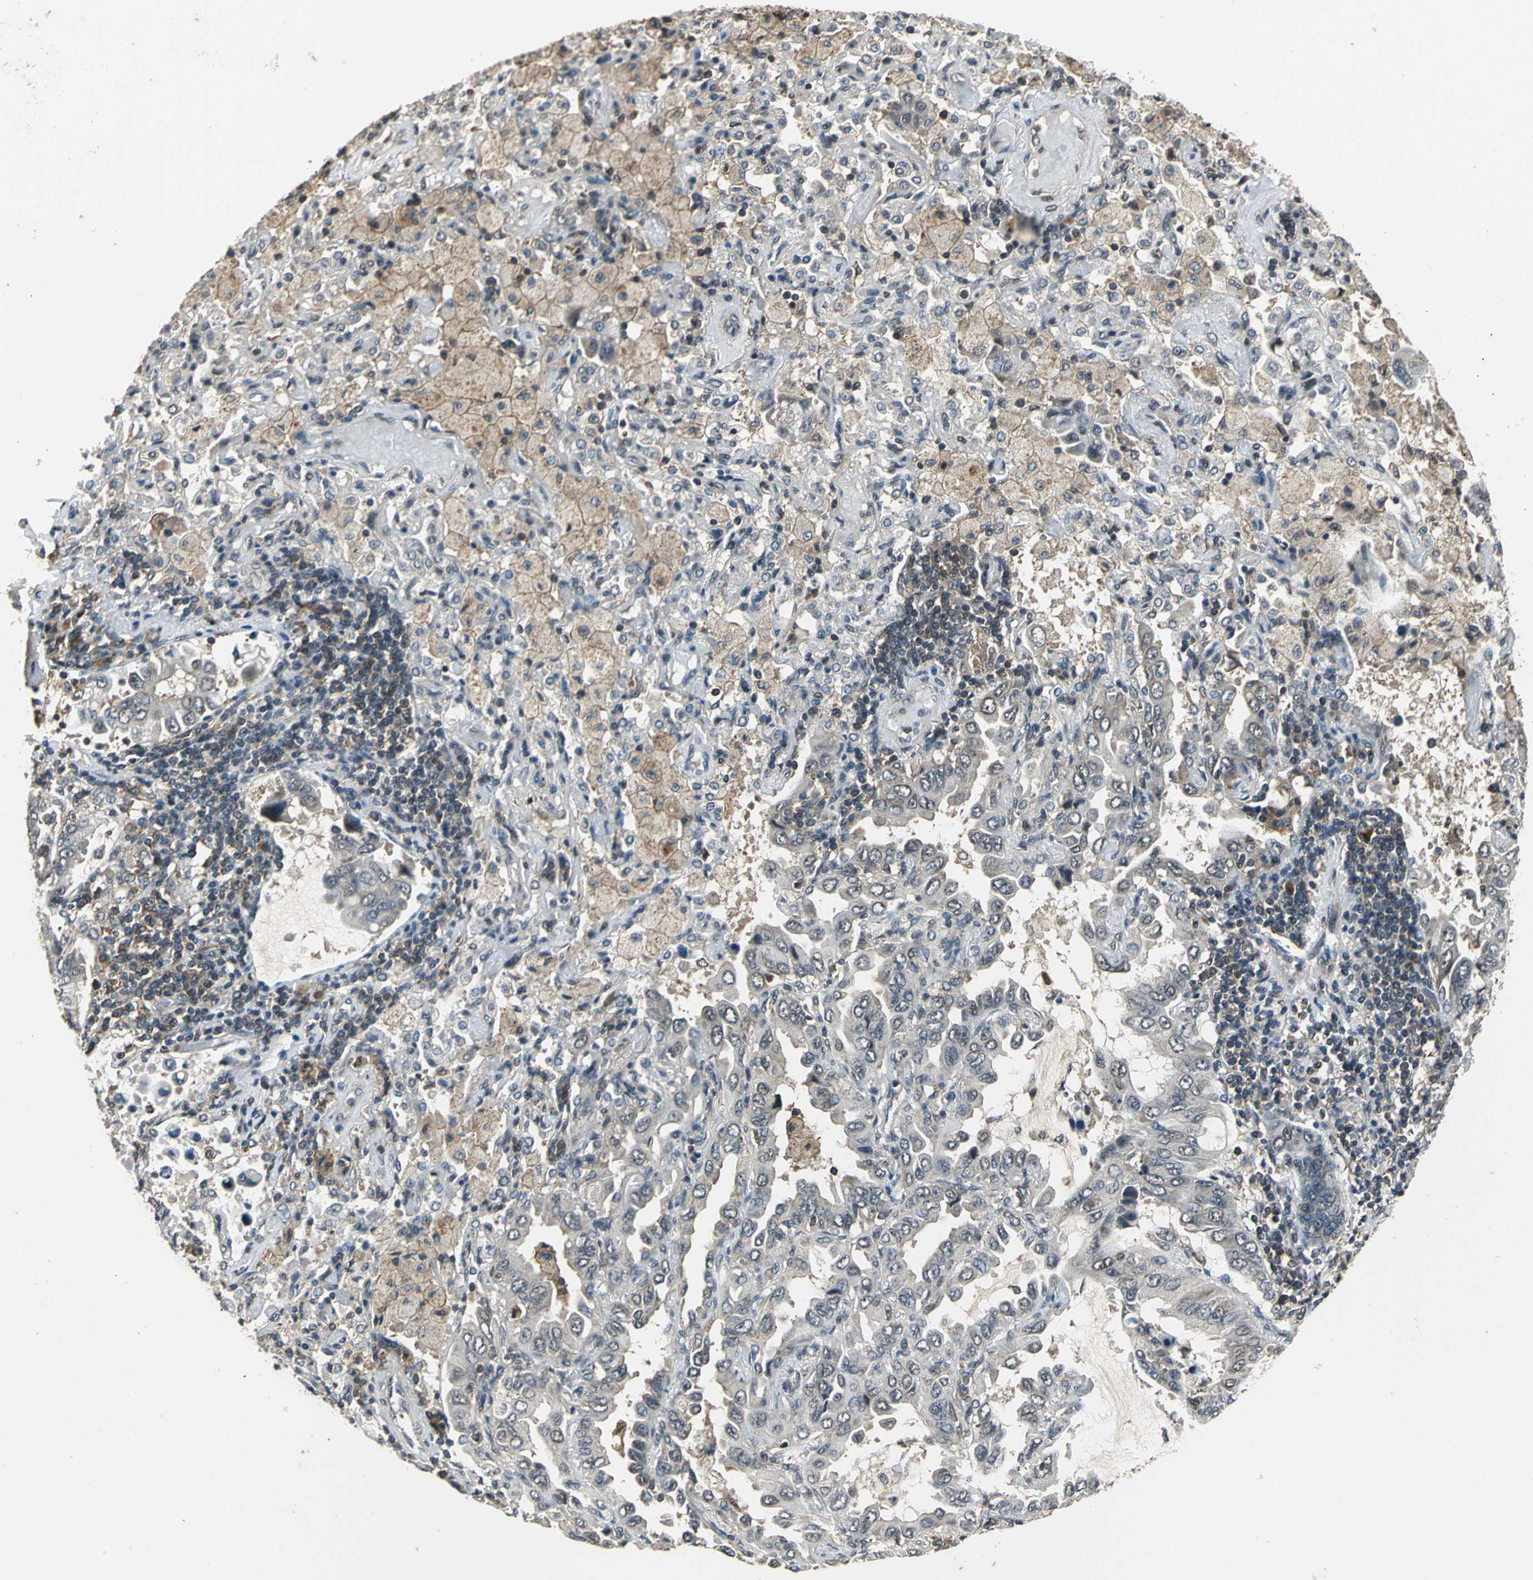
{"staining": {"intensity": "negative", "quantity": "none", "location": "none"}, "tissue": "lung cancer", "cell_type": "Tumor cells", "image_type": "cancer", "snomed": [{"axis": "morphology", "description": "Adenocarcinoma, NOS"}, {"axis": "topography", "description": "Lung"}], "caption": "Tumor cells show no significant protein positivity in adenocarcinoma (lung).", "gene": "EIF2B2", "patient": {"sex": "male", "age": 64}}